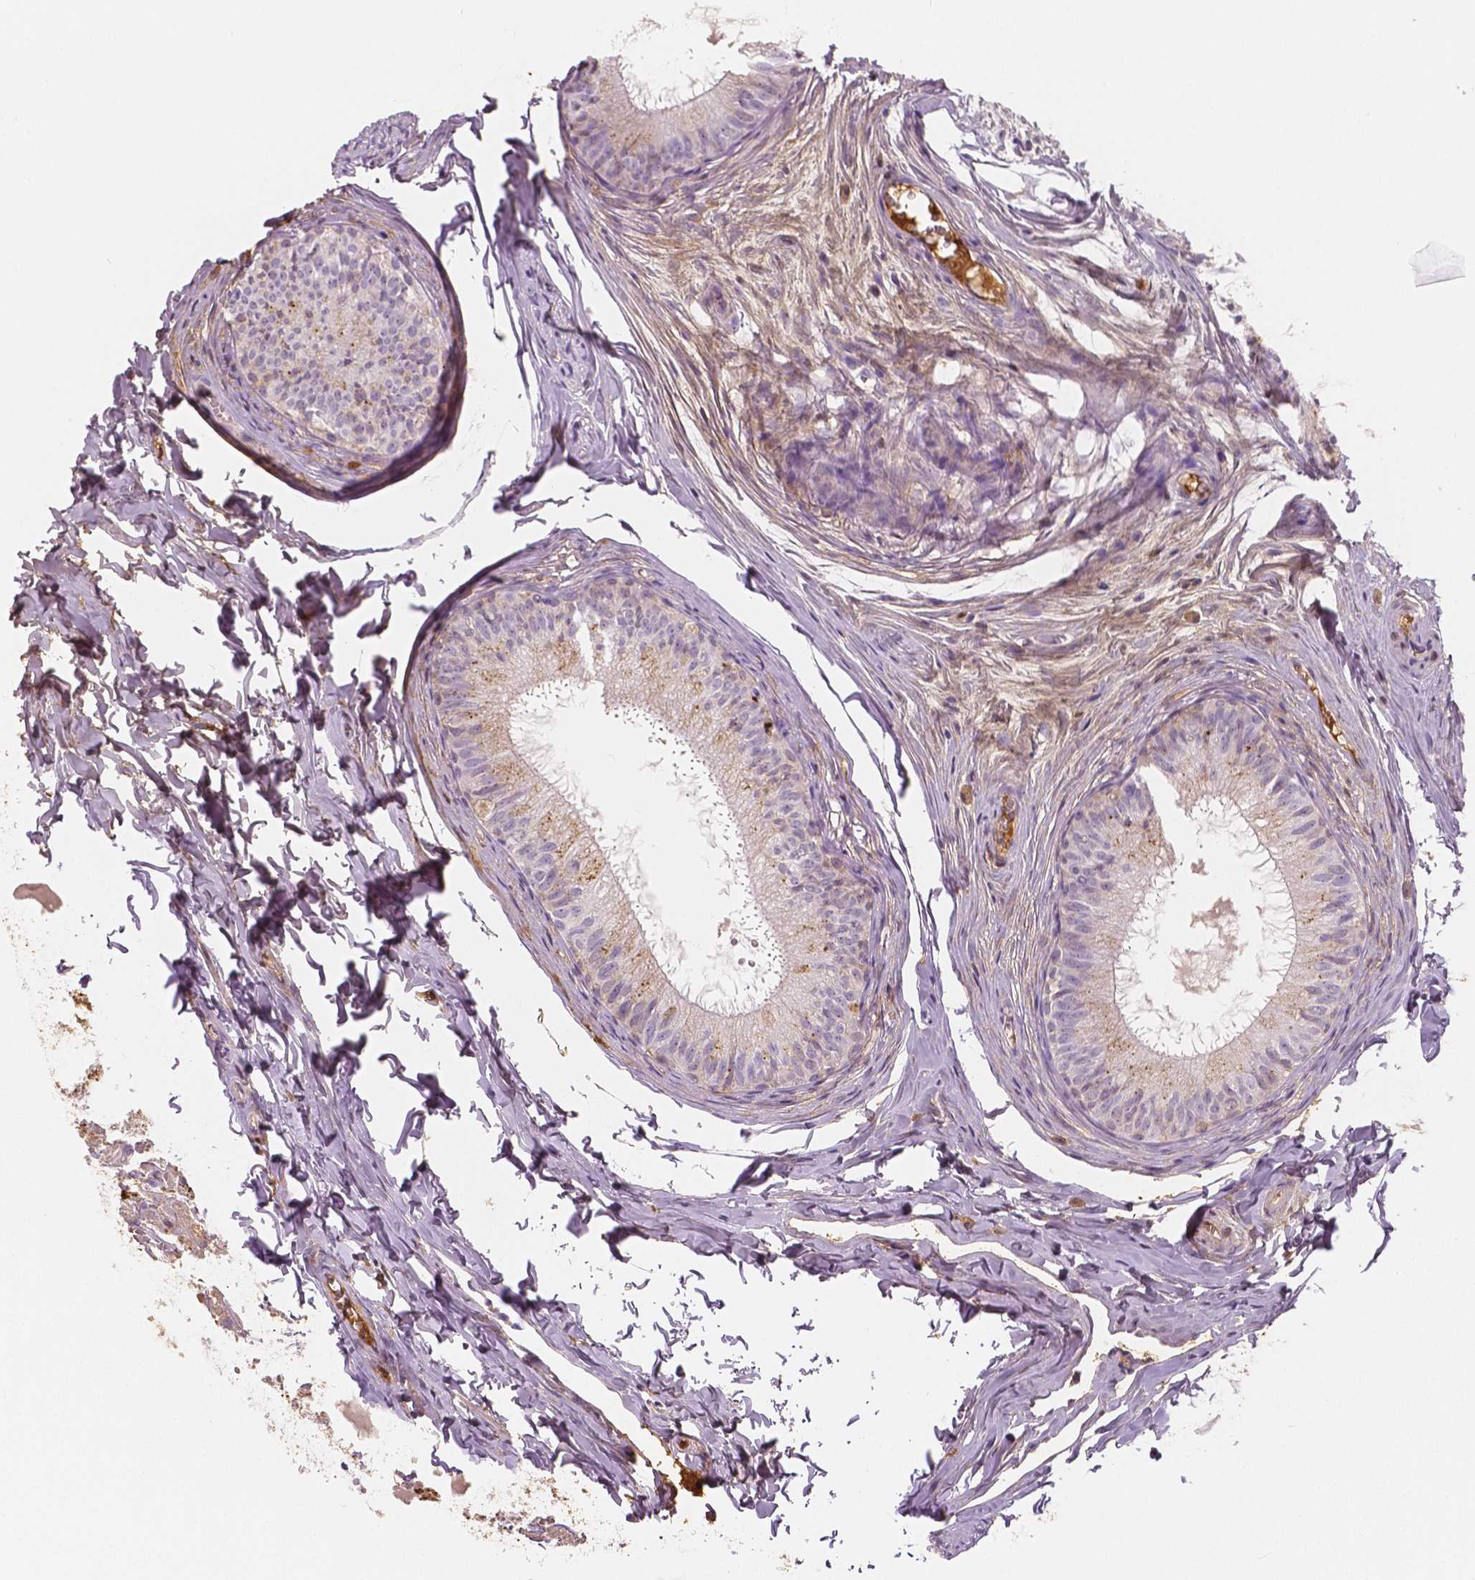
{"staining": {"intensity": "weak", "quantity": "<25%", "location": "cytoplasmic/membranous"}, "tissue": "epididymis", "cell_type": "Glandular cells", "image_type": "normal", "snomed": [{"axis": "morphology", "description": "Normal tissue, NOS"}, {"axis": "topography", "description": "Epididymis"}], "caption": "This micrograph is of unremarkable epididymis stained with immunohistochemistry to label a protein in brown with the nuclei are counter-stained blue. There is no positivity in glandular cells. The staining was performed using DAB (3,3'-diaminobenzidine) to visualize the protein expression in brown, while the nuclei were stained in blue with hematoxylin (Magnification: 20x).", "gene": "APOA4", "patient": {"sex": "male", "age": 45}}